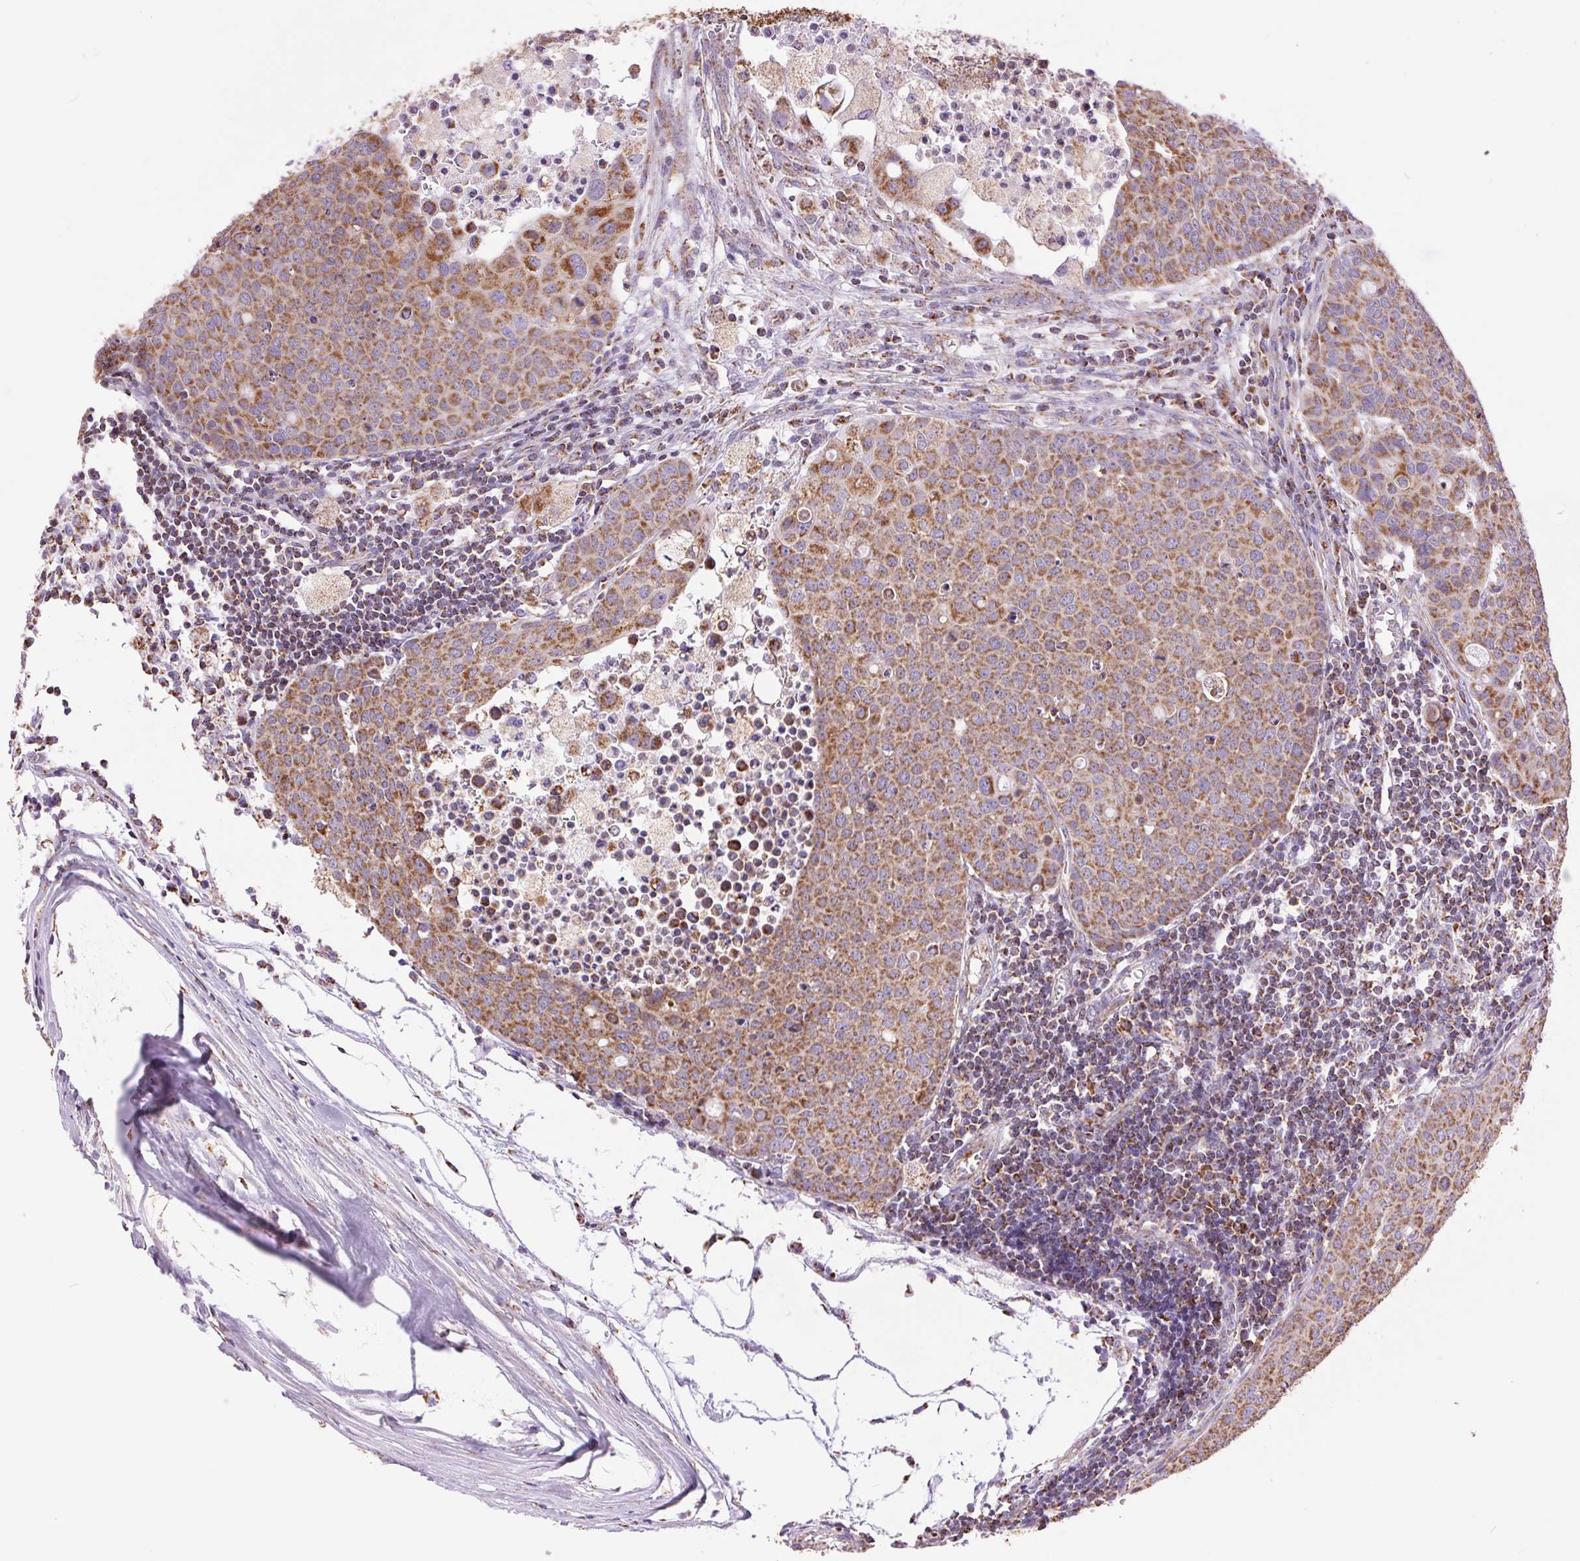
{"staining": {"intensity": "moderate", "quantity": ">75%", "location": "cytoplasmic/membranous"}, "tissue": "carcinoid", "cell_type": "Tumor cells", "image_type": "cancer", "snomed": [{"axis": "morphology", "description": "Carcinoid, malignant, NOS"}, {"axis": "topography", "description": "Colon"}], "caption": "There is medium levels of moderate cytoplasmic/membranous positivity in tumor cells of carcinoid (malignant), as demonstrated by immunohistochemical staining (brown color).", "gene": "ATP5PB", "patient": {"sex": "male", "age": 81}}